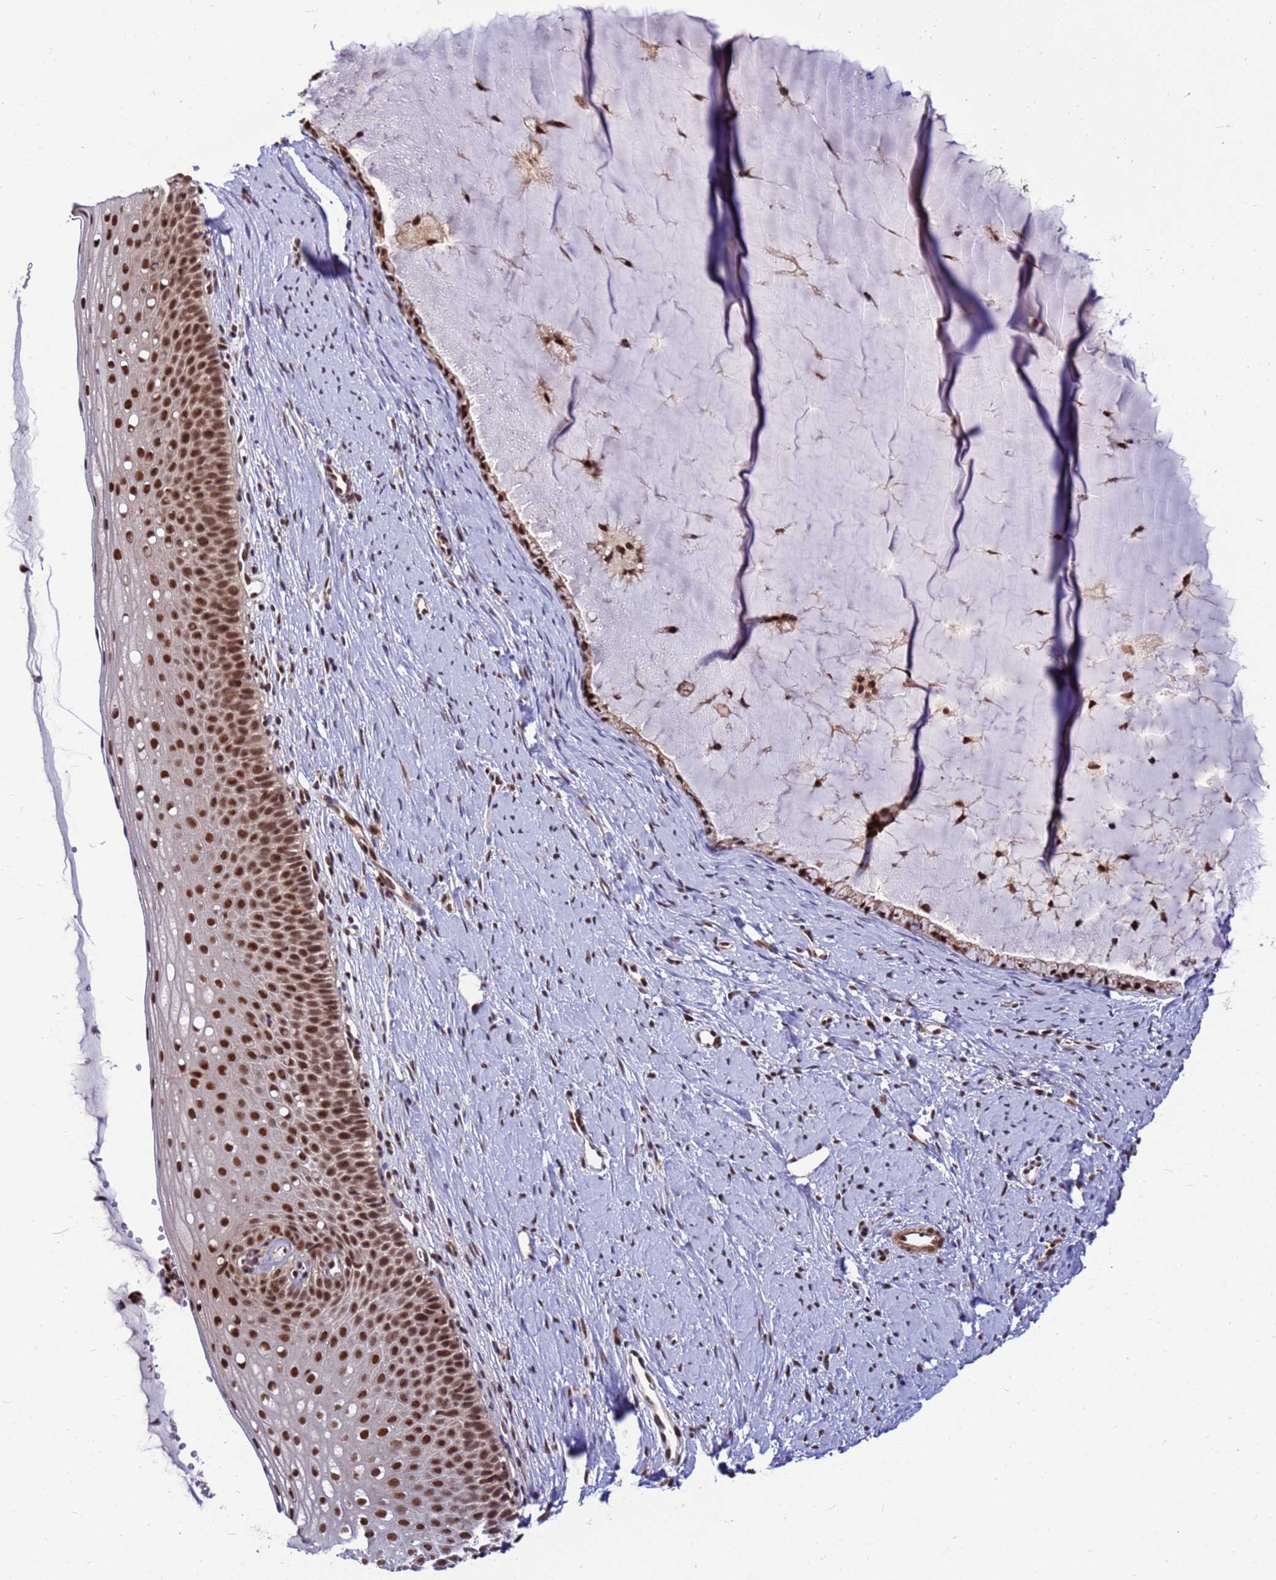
{"staining": {"intensity": "strong", "quantity": ">75%", "location": "nuclear"}, "tissue": "cervix", "cell_type": "Glandular cells", "image_type": "normal", "snomed": [{"axis": "morphology", "description": "Normal tissue, NOS"}, {"axis": "topography", "description": "Cervix"}], "caption": "Protein expression analysis of benign cervix demonstrates strong nuclear positivity in approximately >75% of glandular cells.", "gene": "NCBP2", "patient": {"sex": "female", "age": 57}}